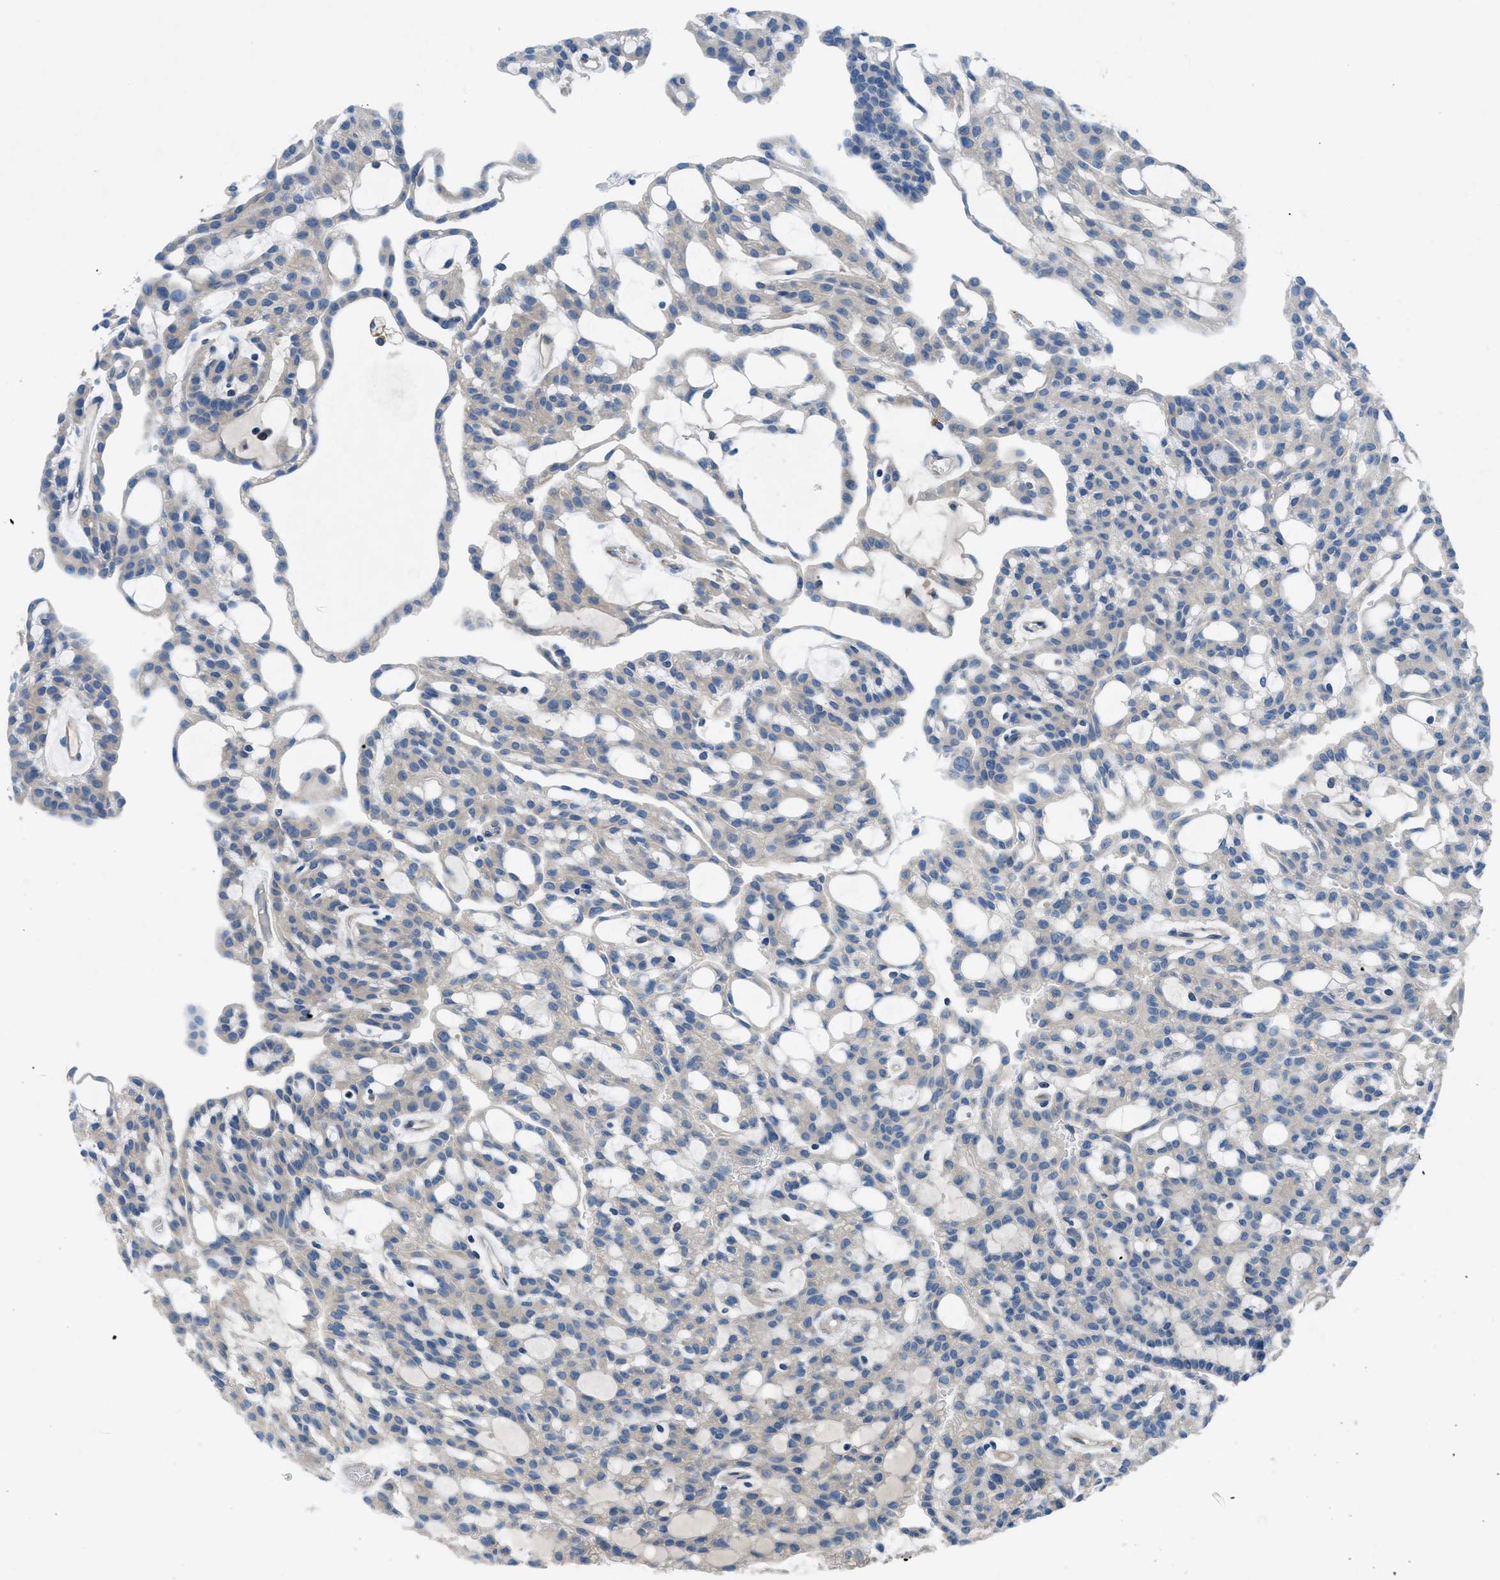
{"staining": {"intensity": "negative", "quantity": "none", "location": "none"}, "tissue": "renal cancer", "cell_type": "Tumor cells", "image_type": "cancer", "snomed": [{"axis": "morphology", "description": "Adenocarcinoma, NOS"}, {"axis": "topography", "description": "Kidney"}], "caption": "High magnification brightfield microscopy of renal cancer stained with DAB (brown) and counterstained with hematoxylin (blue): tumor cells show no significant expression.", "gene": "PGR", "patient": {"sex": "male", "age": 63}}